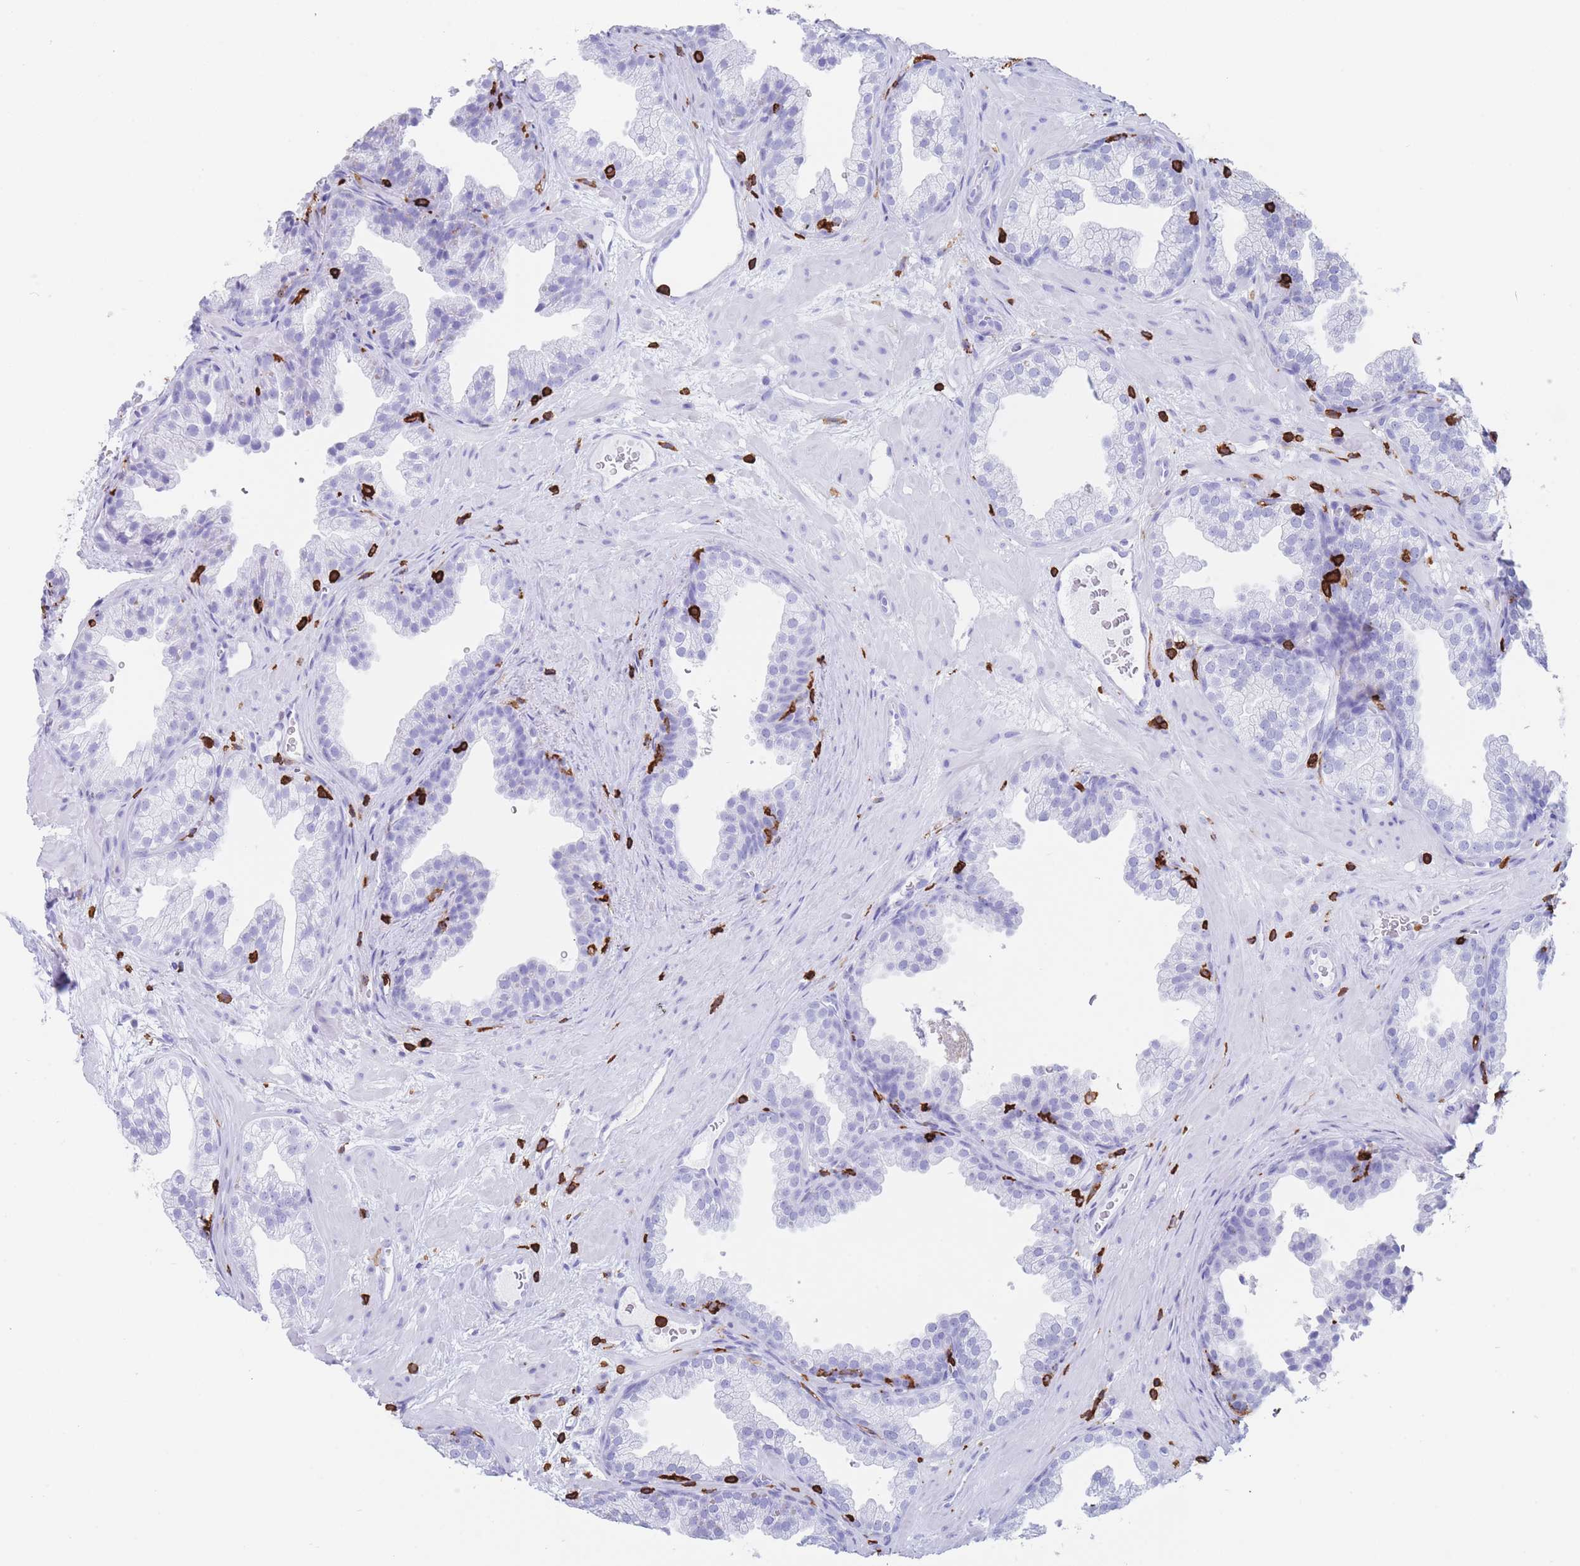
{"staining": {"intensity": "negative", "quantity": "none", "location": "none"}, "tissue": "prostate", "cell_type": "Glandular cells", "image_type": "normal", "snomed": [{"axis": "morphology", "description": "Normal tissue, NOS"}, {"axis": "topography", "description": "Prostate"}], "caption": "A histopathology image of prostate stained for a protein displays no brown staining in glandular cells. (DAB IHC, high magnification).", "gene": "CORO1A", "patient": {"sex": "male", "age": 37}}